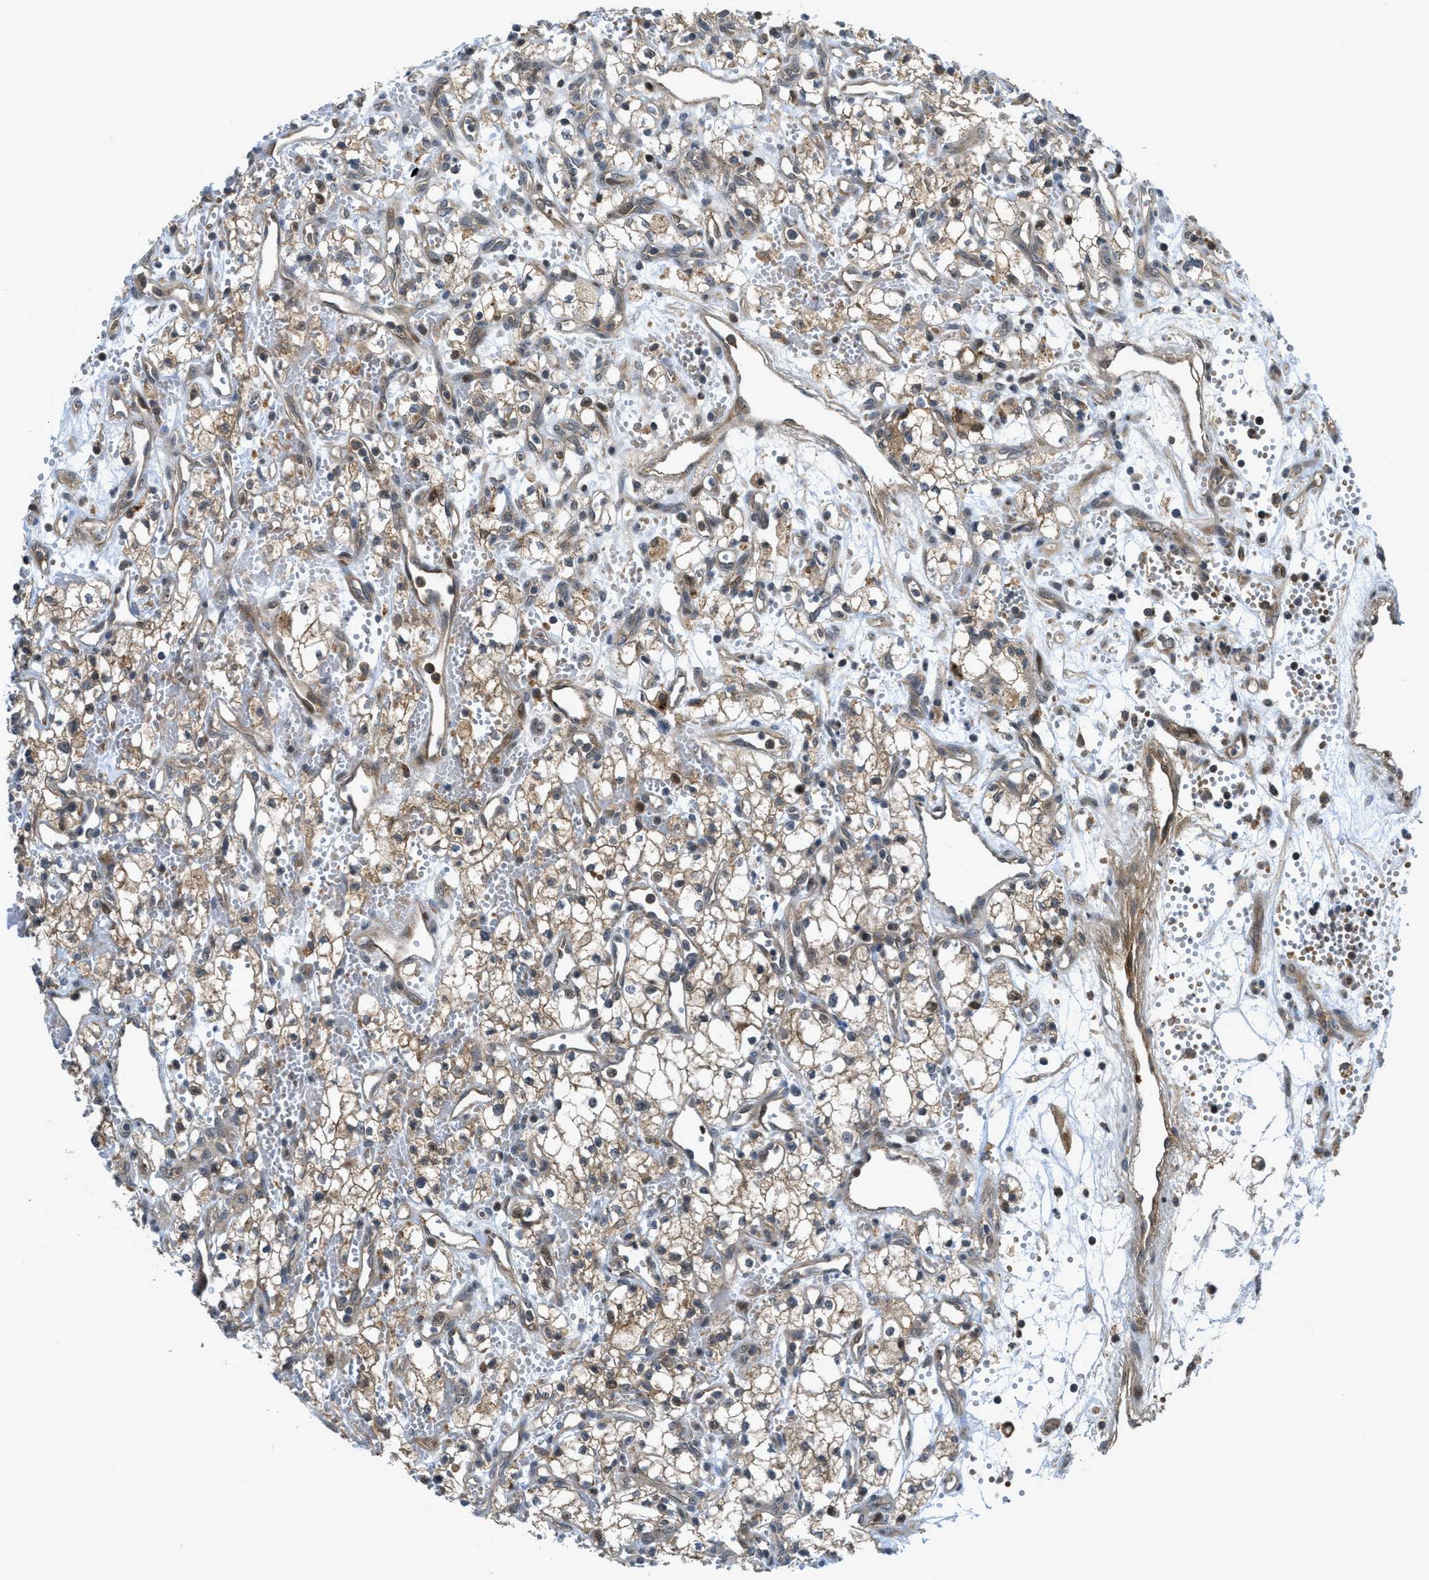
{"staining": {"intensity": "weak", "quantity": ">75%", "location": "cytoplasmic/membranous"}, "tissue": "renal cancer", "cell_type": "Tumor cells", "image_type": "cancer", "snomed": [{"axis": "morphology", "description": "Adenocarcinoma, NOS"}, {"axis": "topography", "description": "Kidney"}], "caption": "Brown immunohistochemical staining in human renal adenocarcinoma displays weak cytoplasmic/membranous expression in about >75% of tumor cells.", "gene": "DNAJC28", "patient": {"sex": "male", "age": 59}}